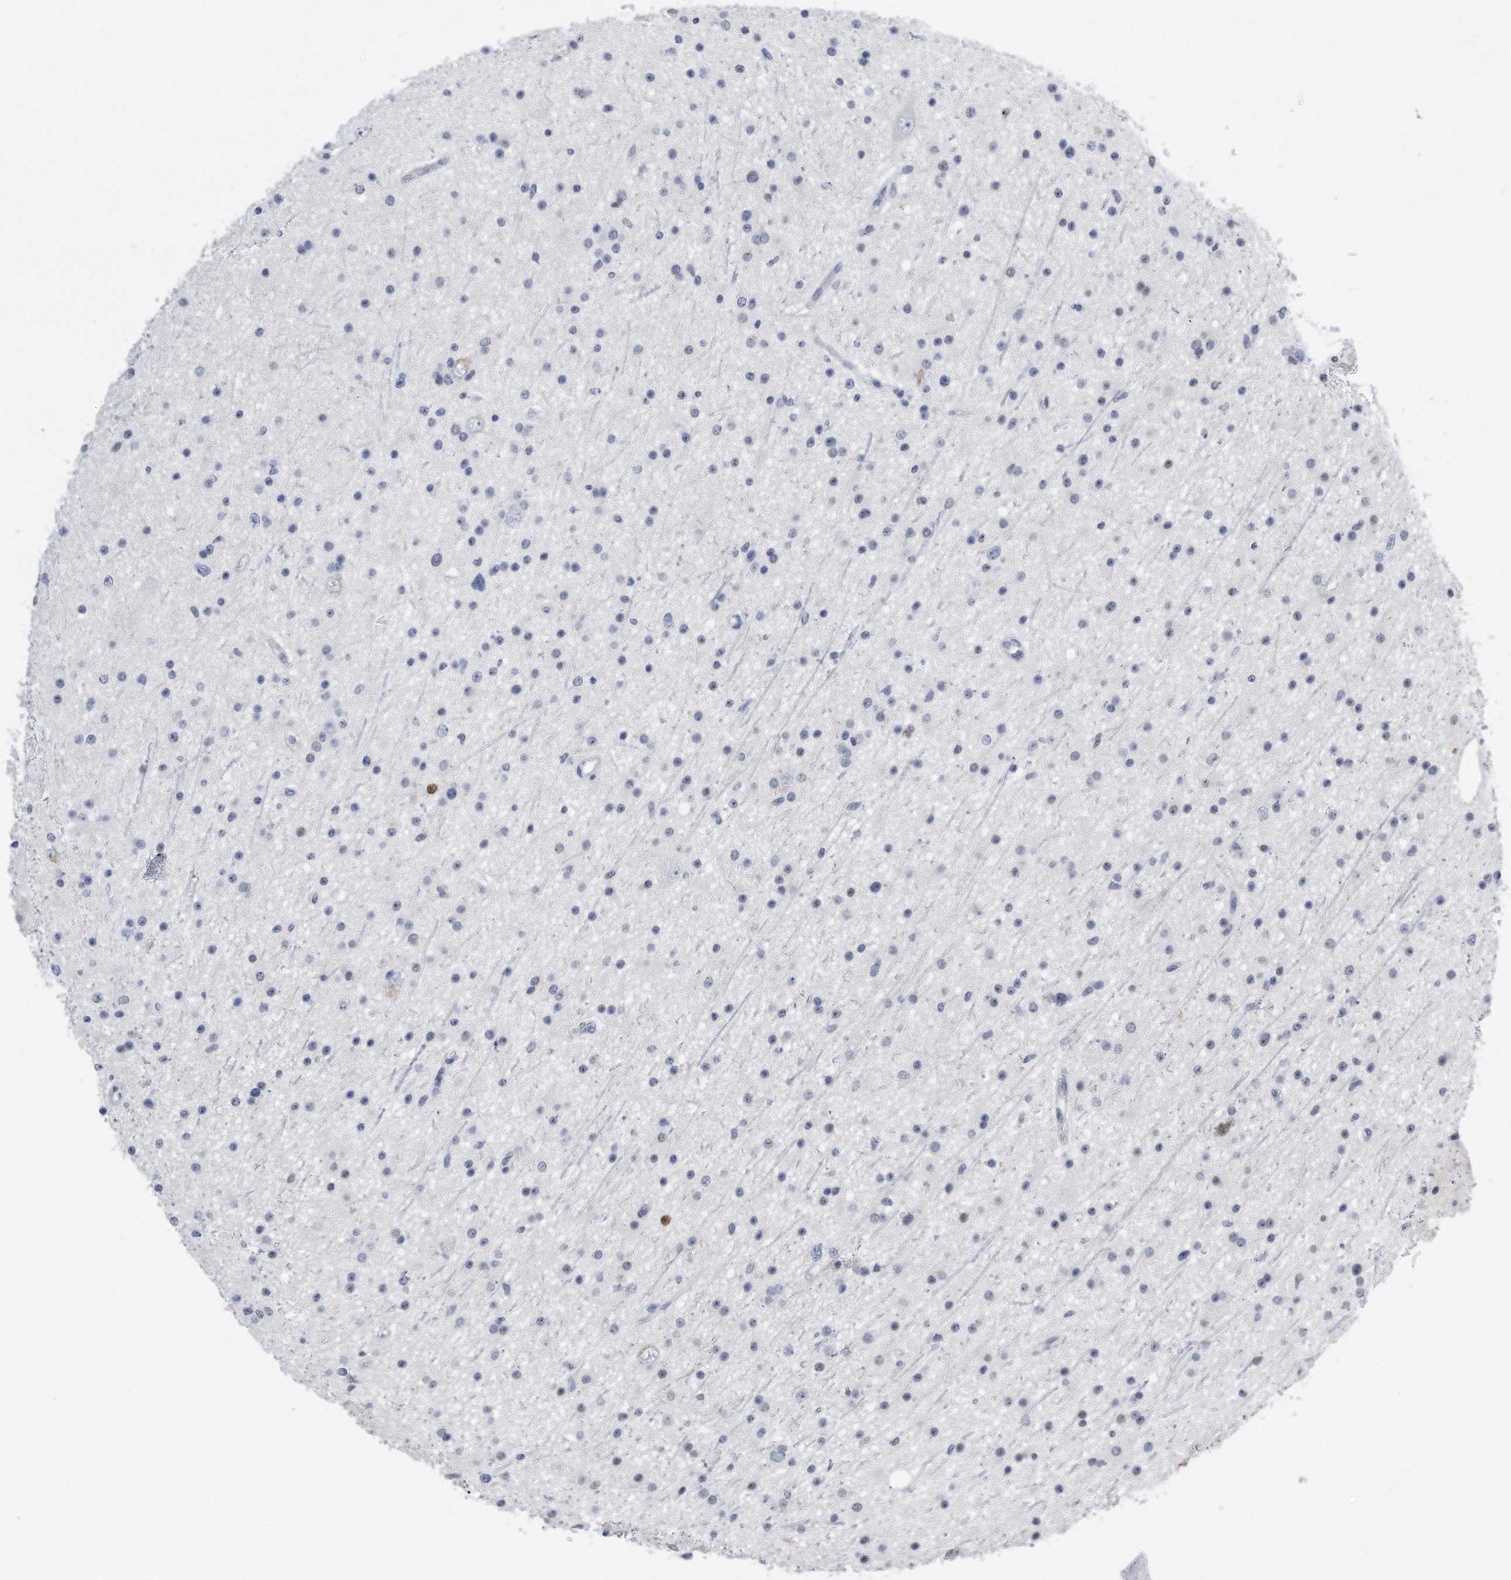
{"staining": {"intensity": "negative", "quantity": "none", "location": "none"}, "tissue": "glioma", "cell_type": "Tumor cells", "image_type": "cancer", "snomed": [{"axis": "morphology", "description": "Glioma, malignant, Low grade"}, {"axis": "topography", "description": "Cerebral cortex"}], "caption": "Tumor cells show no significant protein staining in glioma. Nuclei are stained in blue.", "gene": "PCNA", "patient": {"sex": "female", "age": 39}}